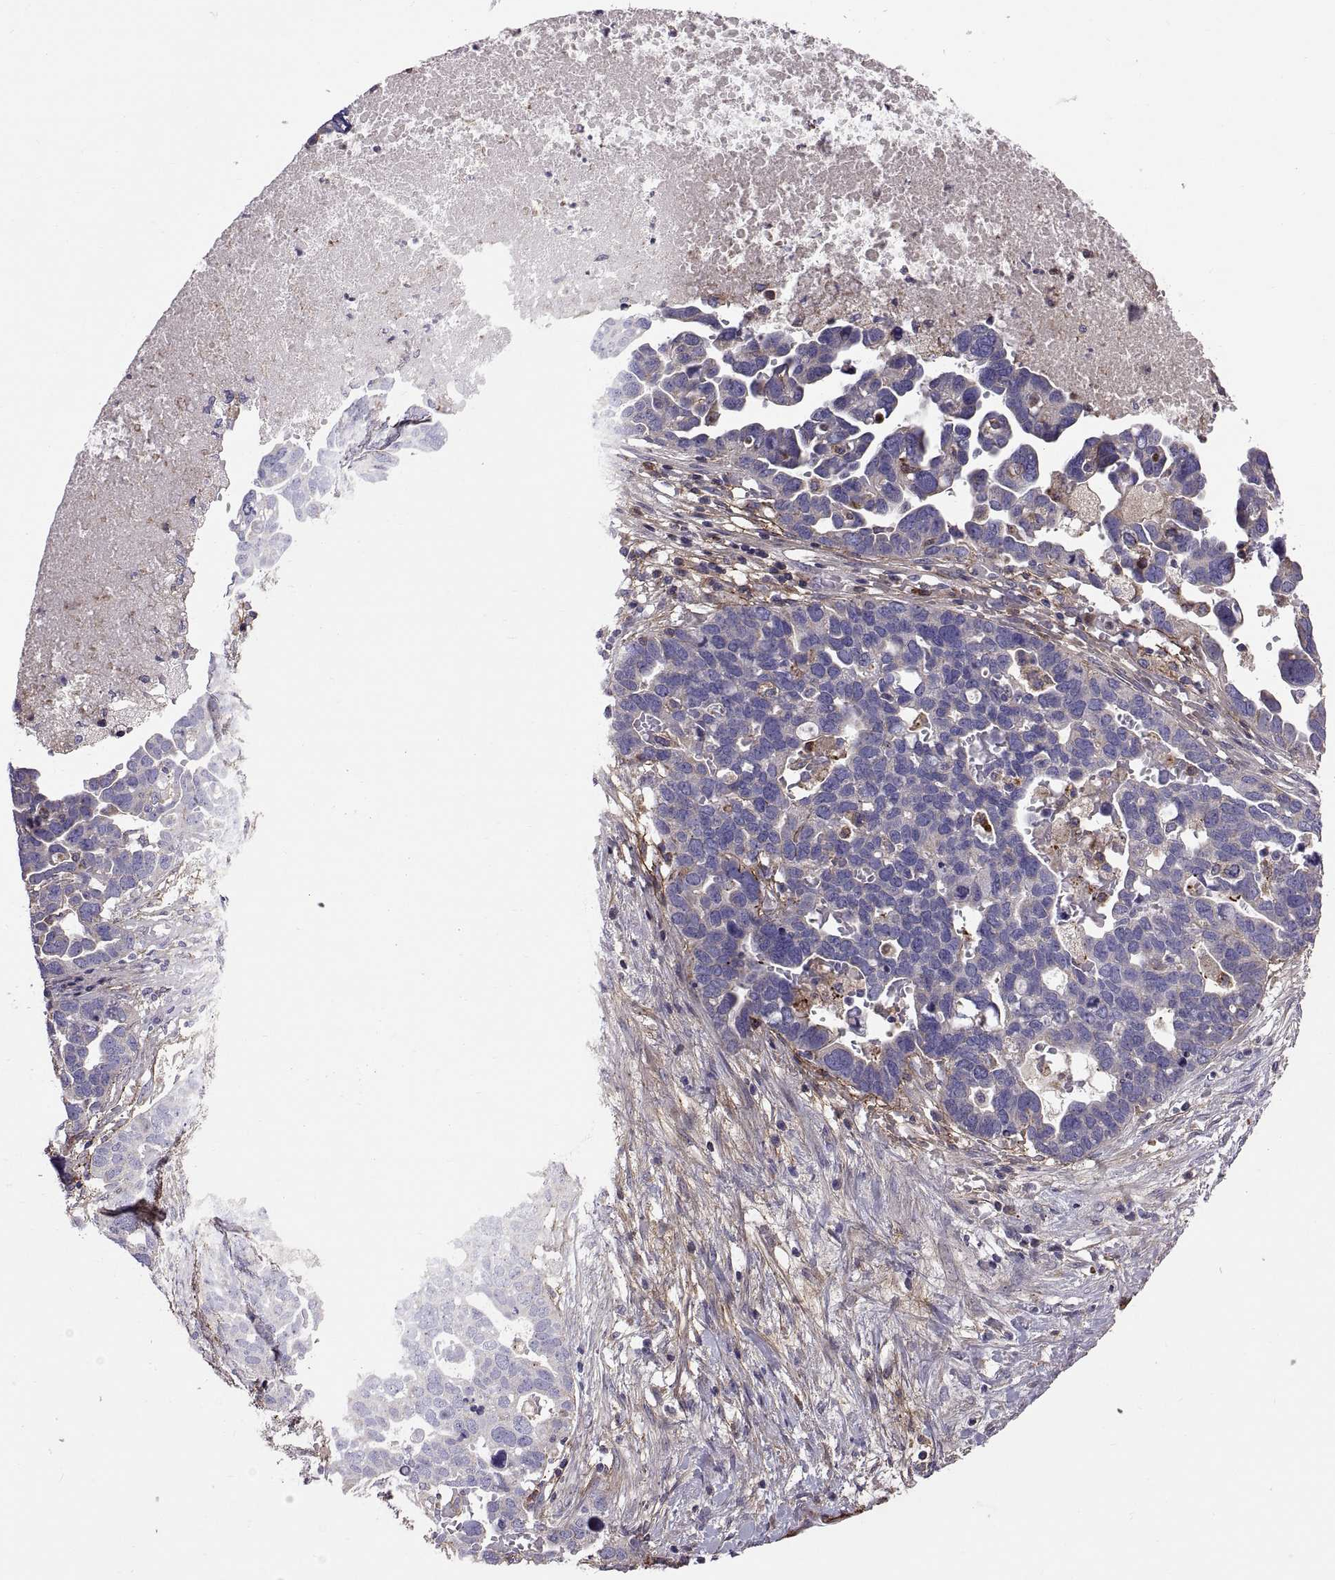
{"staining": {"intensity": "negative", "quantity": "none", "location": "none"}, "tissue": "ovarian cancer", "cell_type": "Tumor cells", "image_type": "cancer", "snomed": [{"axis": "morphology", "description": "Cystadenocarcinoma, serous, NOS"}, {"axis": "topography", "description": "Ovary"}], "caption": "IHC micrograph of neoplastic tissue: human serous cystadenocarcinoma (ovarian) stained with DAB shows no significant protein staining in tumor cells. Nuclei are stained in blue.", "gene": "EMILIN2", "patient": {"sex": "female", "age": 54}}